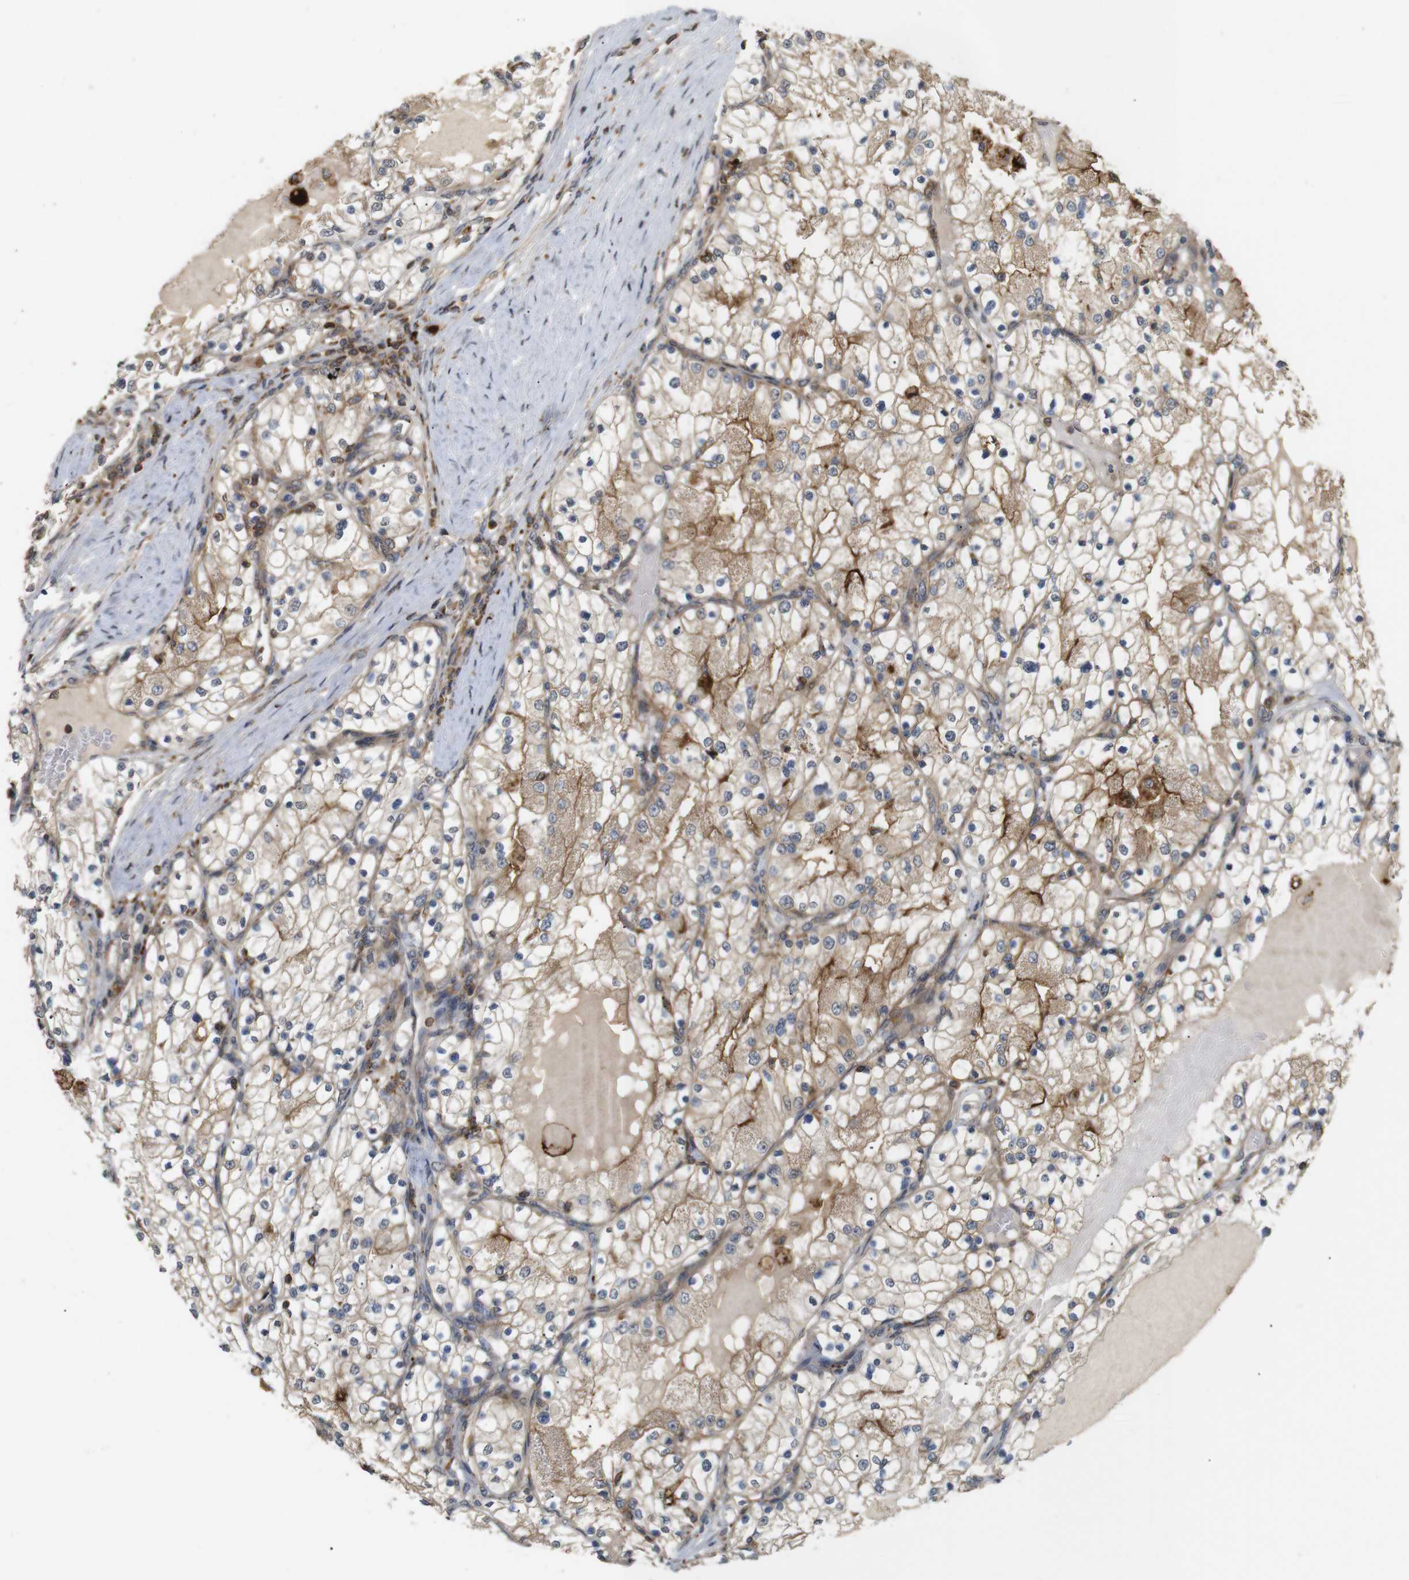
{"staining": {"intensity": "moderate", "quantity": ">75%", "location": "cytoplasmic/membranous"}, "tissue": "renal cancer", "cell_type": "Tumor cells", "image_type": "cancer", "snomed": [{"axis": "morphology", "description": "Adenocarcinoma, NOS"}, {"axis": "topography", "description": "Kidney"}], "caption": "About >75% of tumor cells in renal cancer (adenocarcinoma) show moderate cytoplasmic/membranous protein positivity as visualized by brown immunohistochemical staining.", "gene": "KSR1", "patient": {"sex": "male", "age": 68}}